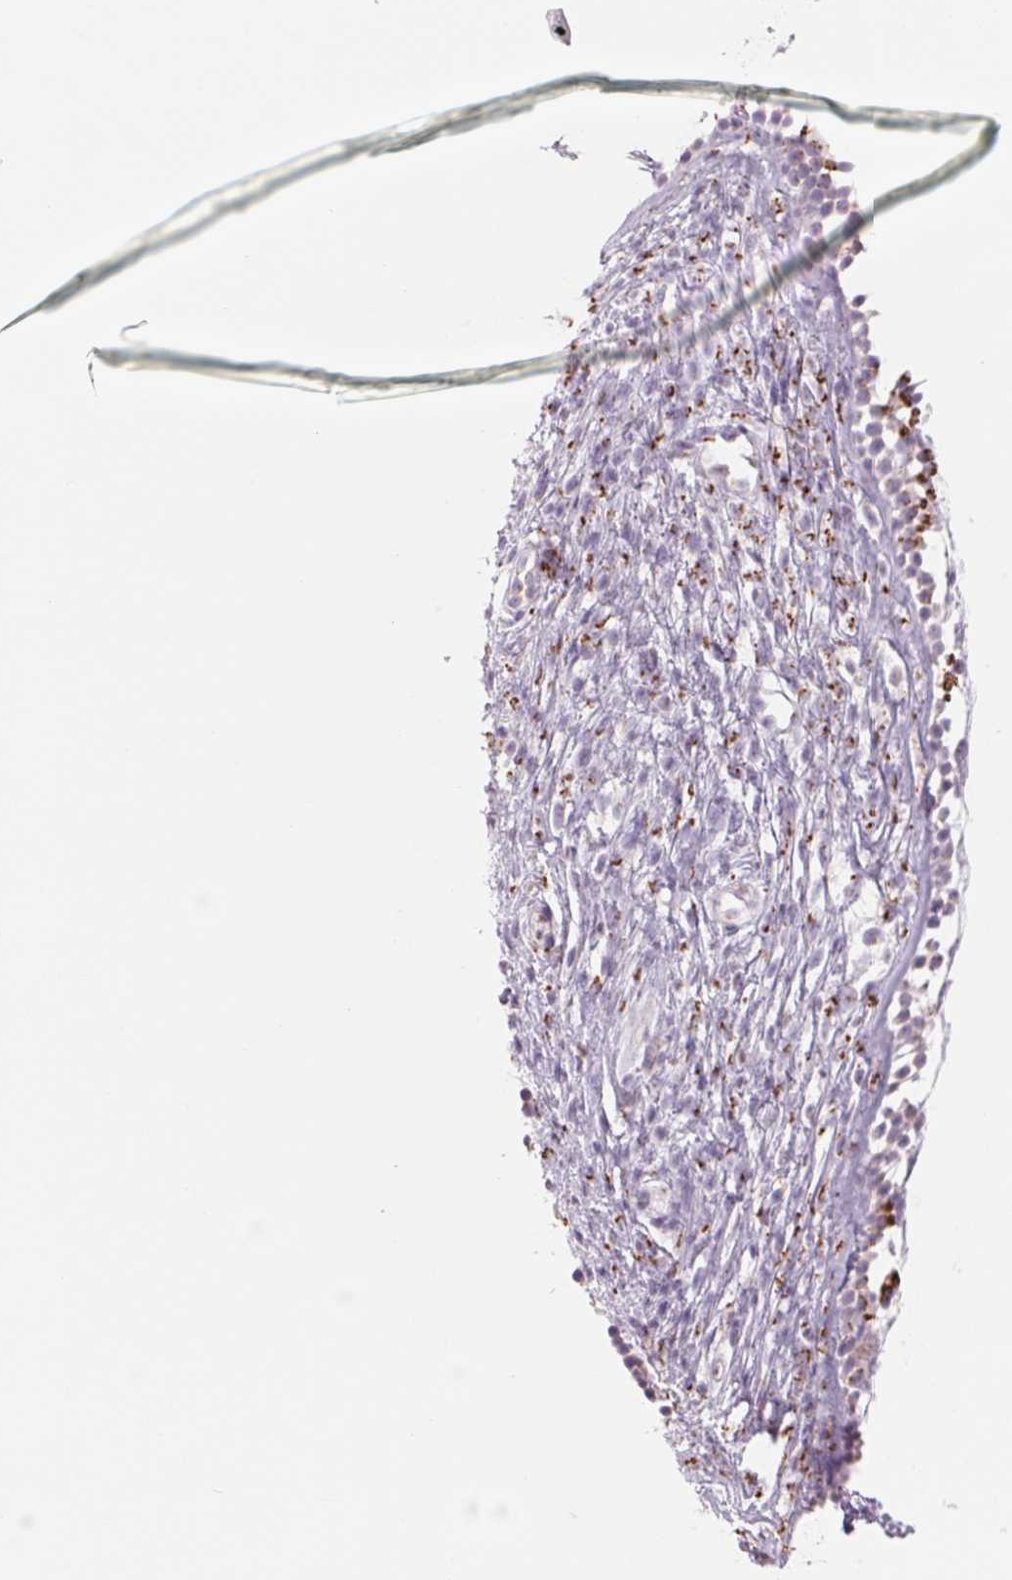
{"staining": {"intensity": "strong", "quantity": "25%-75%", "location": "cytoplasmic/membranous"}, "tissue": "nasopharynx", "cell_type": "Respiratory epithelial cells", "image_type": "normal", "snomed": [{"axis": "morphology", "description": "Normal tissue, NOS"}, {"axis": "topography", "description": "Nasopharynx"}], "caption": "Immunohistochemistry (IHC) staining of normal nasopharynx, which reveals high levels of strong cytoplasmic/membranous expression in about 25%-75% of respiratory epithelial cells indicating strong cytoplasmic/membranous protein staining. The staining was performed using DAB (brown) for protein detection and nuclei were counterstained in hematoxylin (blue).", "gene": "GALNT7", "patient": {"sex": "male", "age": 24}}